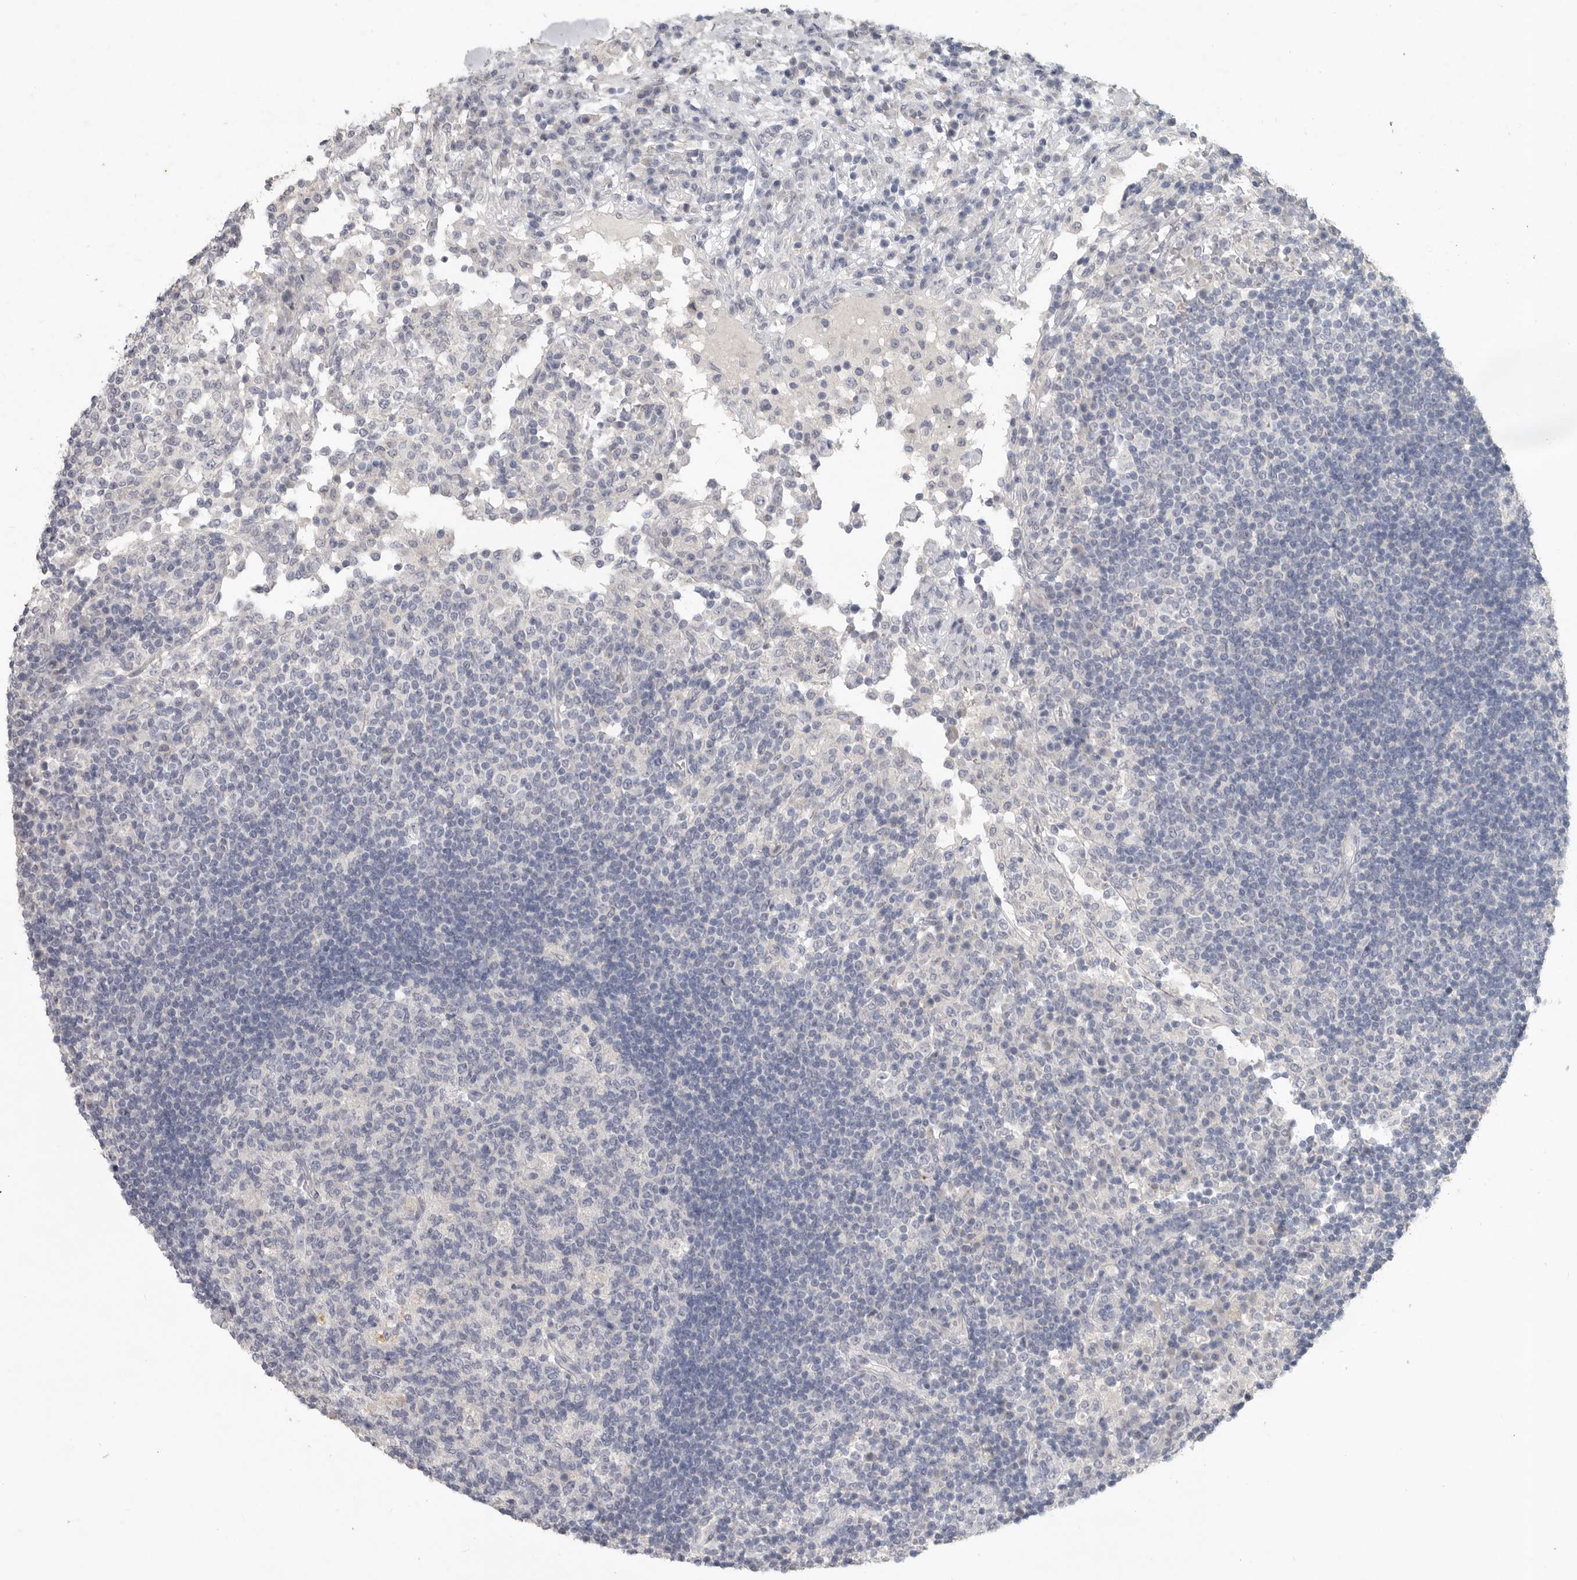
{"staining": {"intensity": "negative", "quantity": "none", "location": "none"}, "tissue": "lymph node", "cell_type": "Germinal center cells", "image_type": "normal", "snomed": [{"axis": "morphology", "description": "Normal tissue, NOS"}, {"axis": "topography", "description": "Lymph node"}], "caption": "A high-resolution photomicrograph shows IHC staining of normal lymph node, which reveals no significant positivity in germinal center cells. (DAB IHC visualized using brightfield microscopy, high magnification).", "gene": "REG4", "patient": {"sex": "female", "age": 53}}